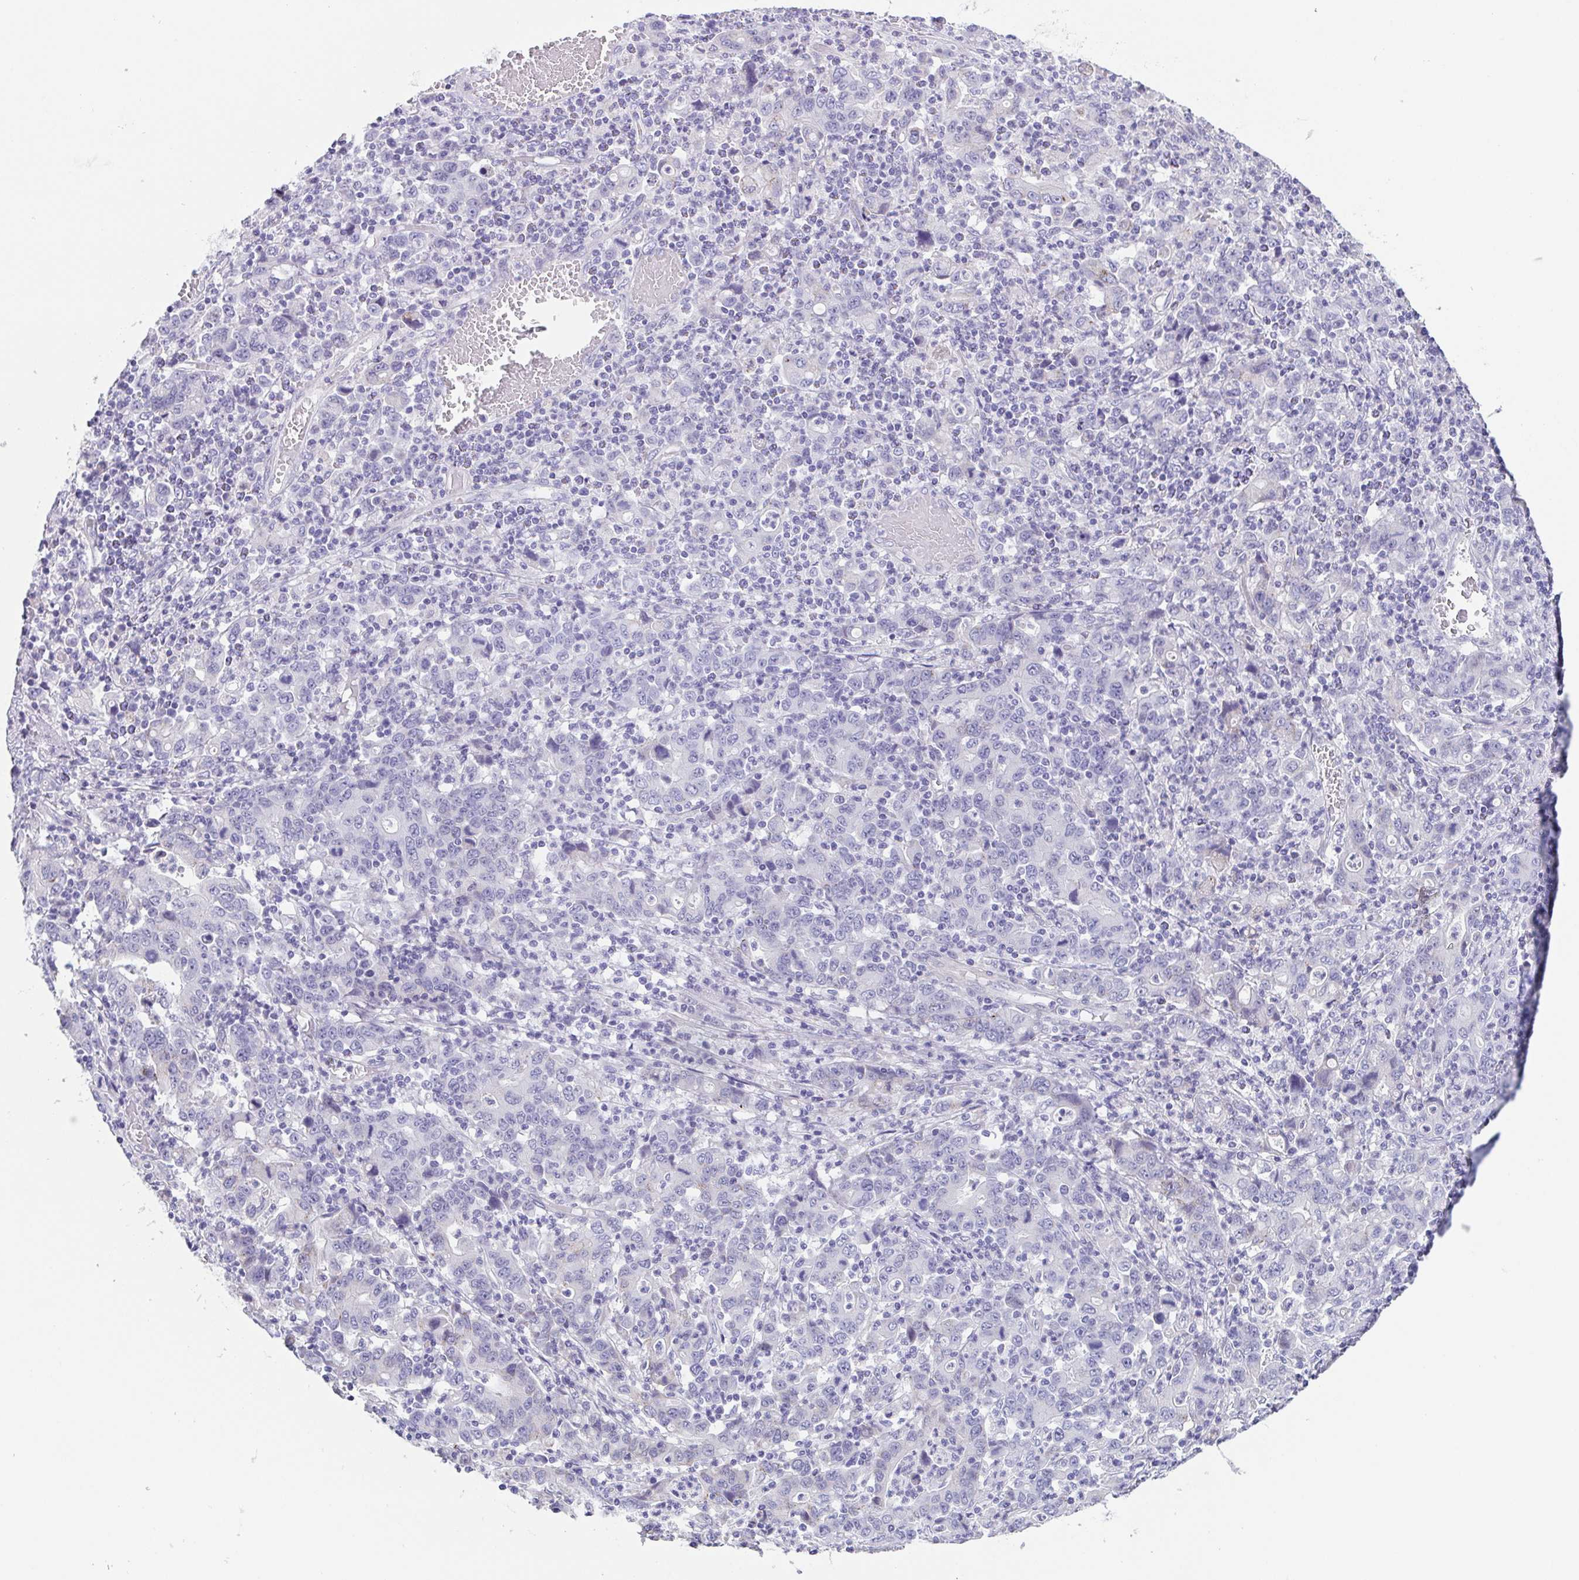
{"staining": {"intensity": "negative", "quantity": "none", "location": "none"}, "tissue": "stomach cancer", "cell_type": "Tumor cells", "image_type": "cancer", "snomed": [{"axis": "morphology", "description": "Adenocarcinoma, NOS"}, {"axis": "topography", "description": "Stomach, upper"}], "caption": "Protein analysis of stomach adenocarcinoma demonstrates no significant expression in tumor cells. The staining was performed using DAB to visualize the protein expression in brown, while the nuclei were stained in blue with hematoxylin (Magnification: 20x).", "gene": "TEX19", "patient": {"sex": "male", "age": 69}}